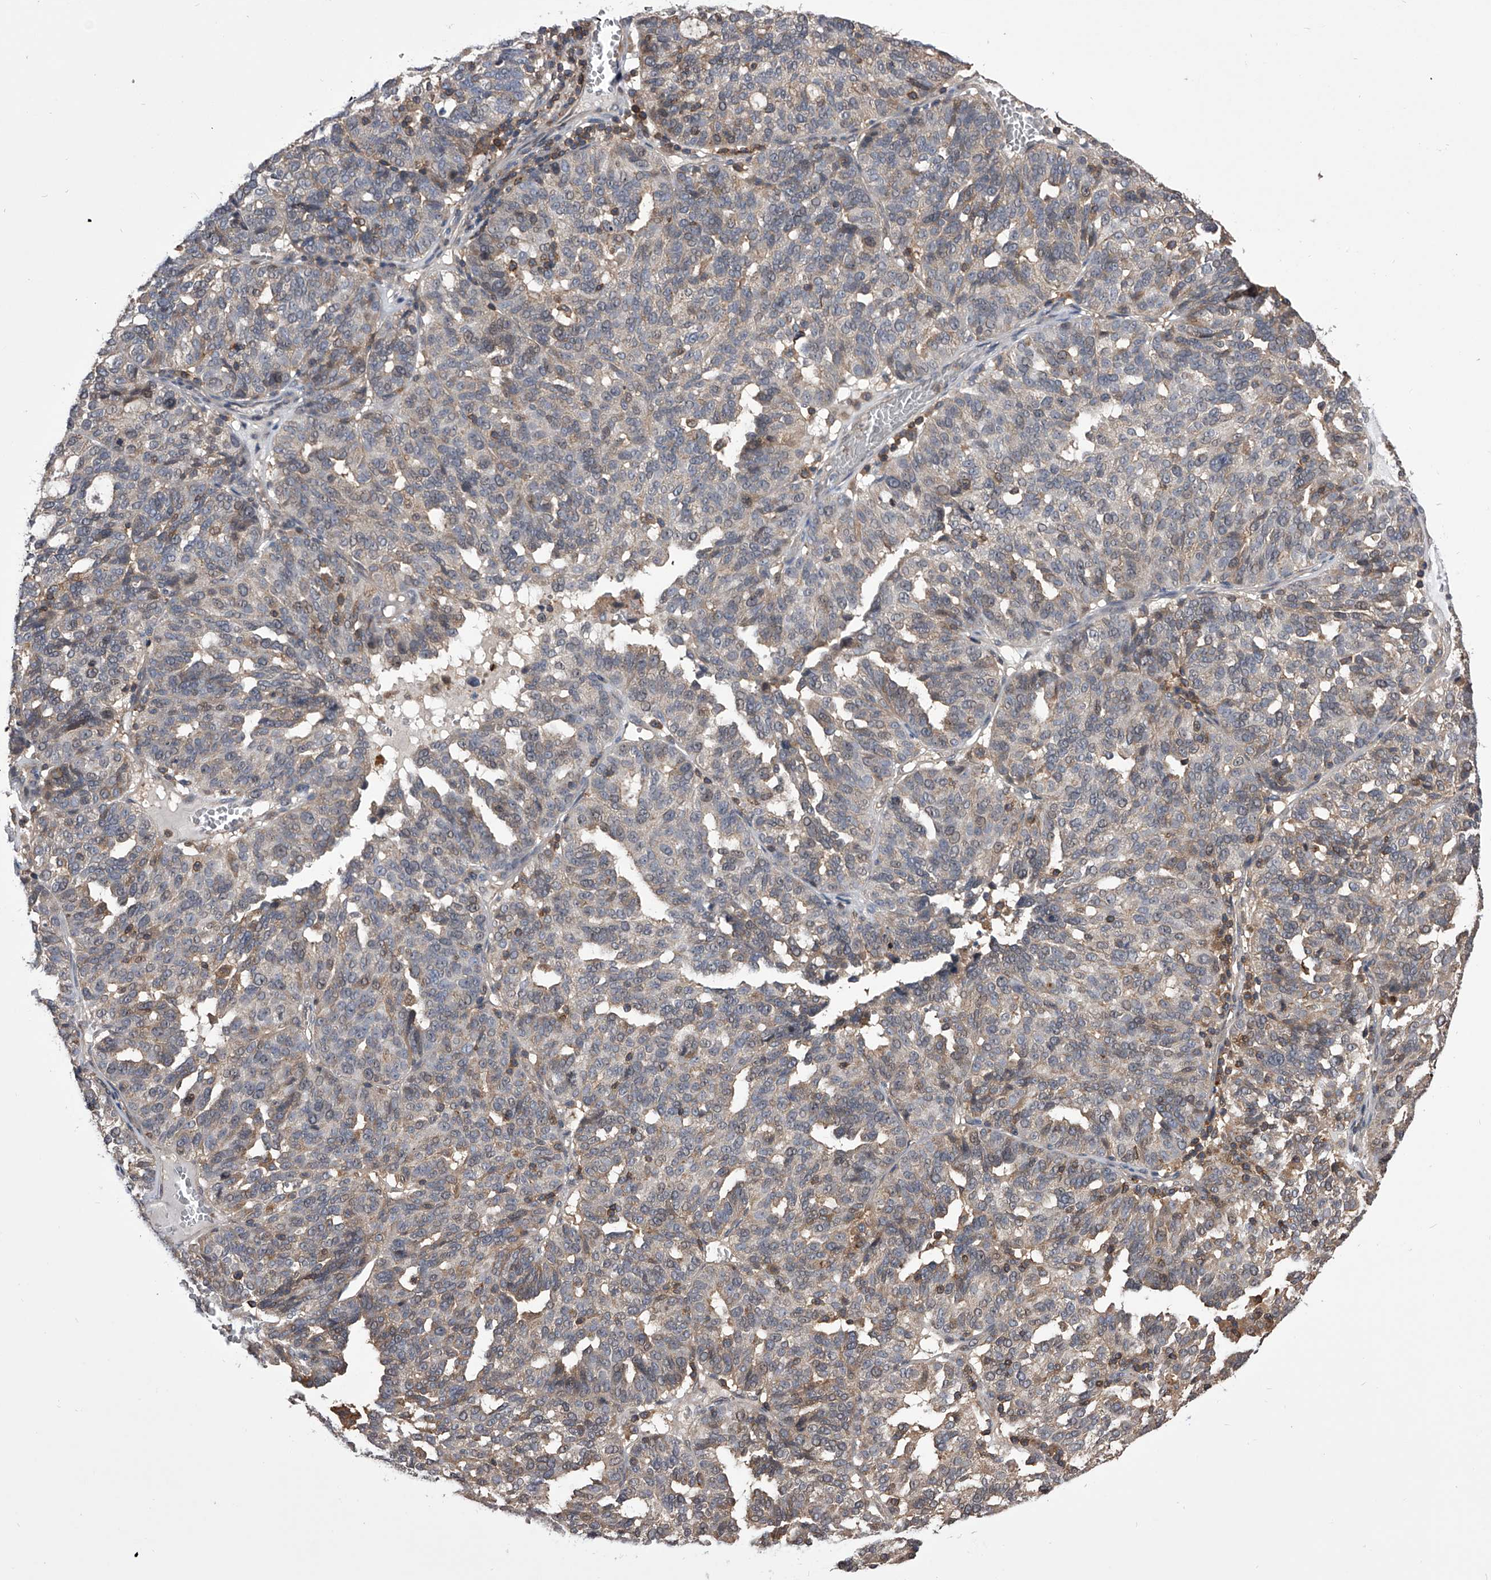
{"staining": {"intensity": "weak", "quantity": "<25%", "location": "cytoplasmic/membranous"}, "tissue": "ovarian cancer", "cell_type": "Tumor cells", "image_type": "cancer", "snomed": [{"axis": "morphology", "description": "Cystadenocarcinoma, serous, NOS"}, {"axis": "topography", "description": "Ovary"}], "caption": "Serous cystadenocarcinoma (ovarian) was stained to show a protein in brown. There is no significant staining in tumor cells.", "gene": "PAN3", "patient": {"sex": "female", "age": 59}}